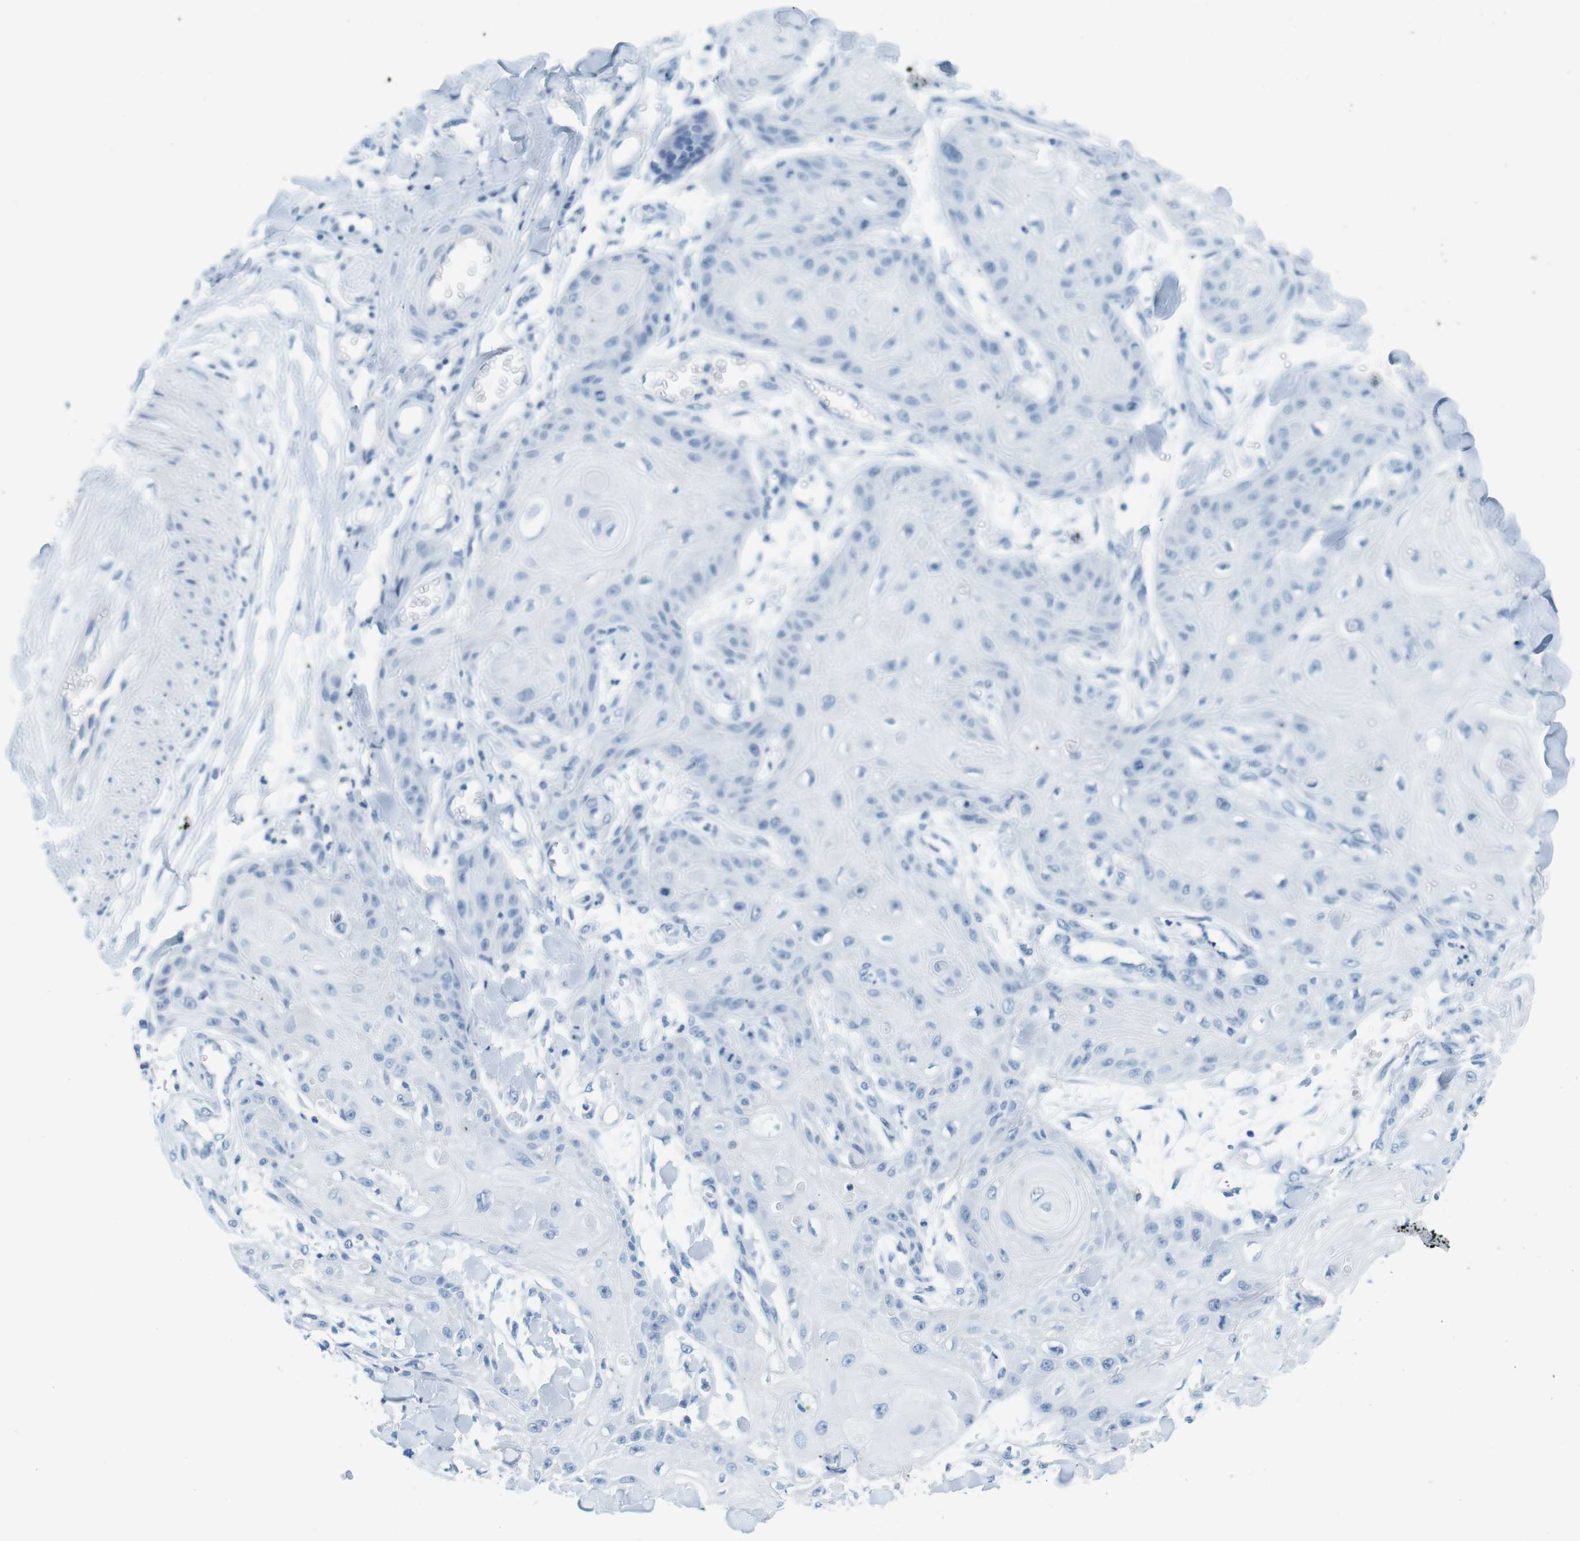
{"staining": {"intensity": "negative", "quantity": "none", "location": "none"}, "tissue": "skin cancer", "cell_type": "Tumor cells", "image_type": "cancer", "snomed": [{"axis": "morphology", "description": "Squamous cell carcinoma, NOS"}, {"axis": "topography", "description": "Skin"}], "caption": "A histopathology image of human skin squamous cell carcinoma is negative for staining in tumor cells.", "gene": "CYP2C9", "patient": {"sex": "male", "age": 74}}